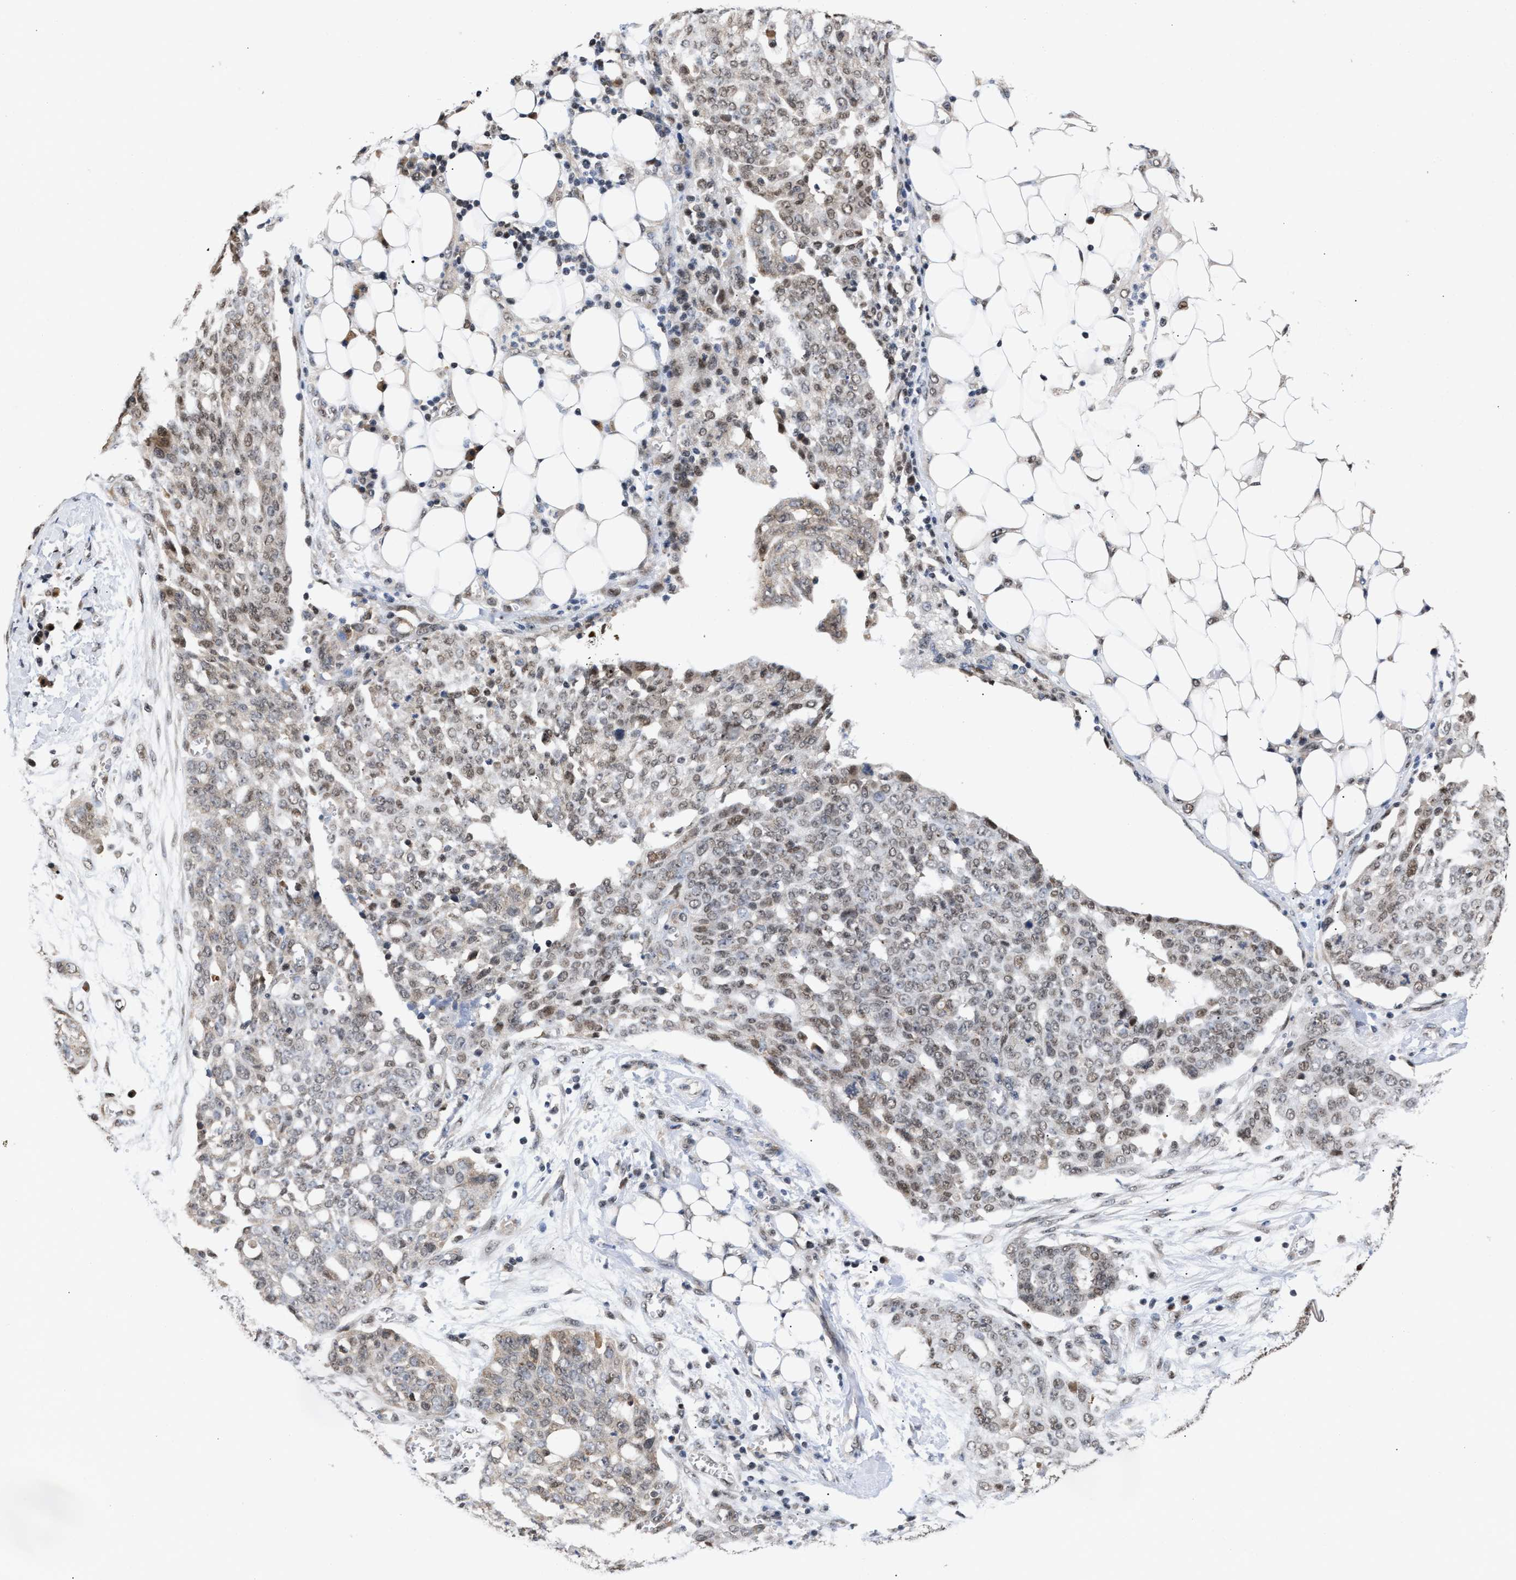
{"staining": {"intensity": "weak", "quantity": ">75%", "location": "nuclear"}, "tissue": "ovarian cancer", "cell_type": "Tumor cells", "image_type": "cancer", "snomed": [{"axis": "morphology", "description": "Cystadenocarcinoma, serous, NOS"}, {"axis": "topography", "description": "Soft tissue"}, {"axis": "topography", "description": "Ovary"}], "caption": "This photomicrograph demonstrates immunohistochemistry (IHC) staining of serous cystadenocarcinoma (ovarian), with low weak nuclear expression in about >75% of tumor cells.", "gene": "CLIP2", "patient": {"sex": "female", "age": 57}}